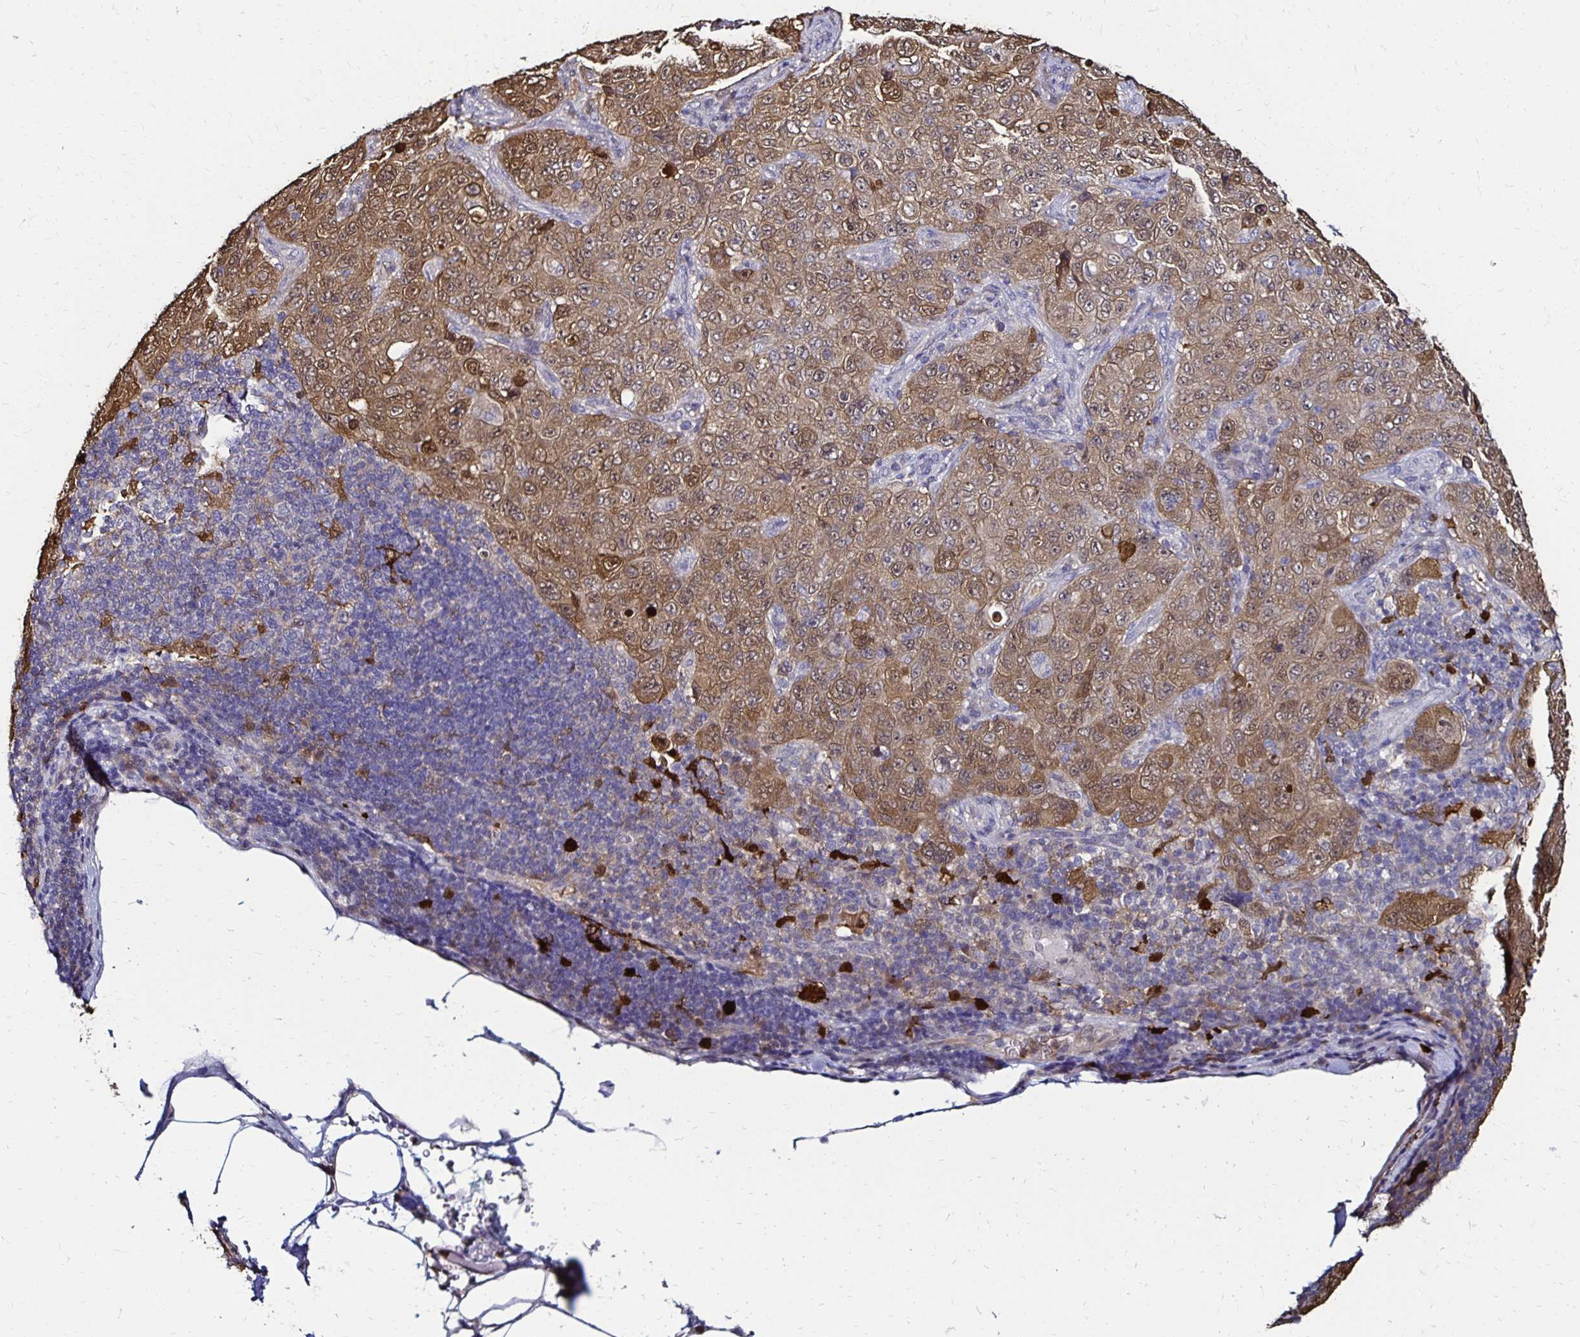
{"staining": {"intensity": "moderate", "quantity": ">75%", "location": "cytoplasmic/membranous,nuclear"}, "tissue": "pancreatic cancer", "cell_type": "Tumor cells", "image_type": "cancer", "snomed": [{"axis": "morphology", "description": "Adenocarcinoma, NOS"}, {"axis": "topography", "description": "Pancreas"}], "caption": "Moderate cytoplasmic/membranous and nuclear expression is seen in approximately >75% of tumor cells in pancreatic adenocarcinoma.", "gene": "TXN", "patient": {"sex": "male", "age": 68}}